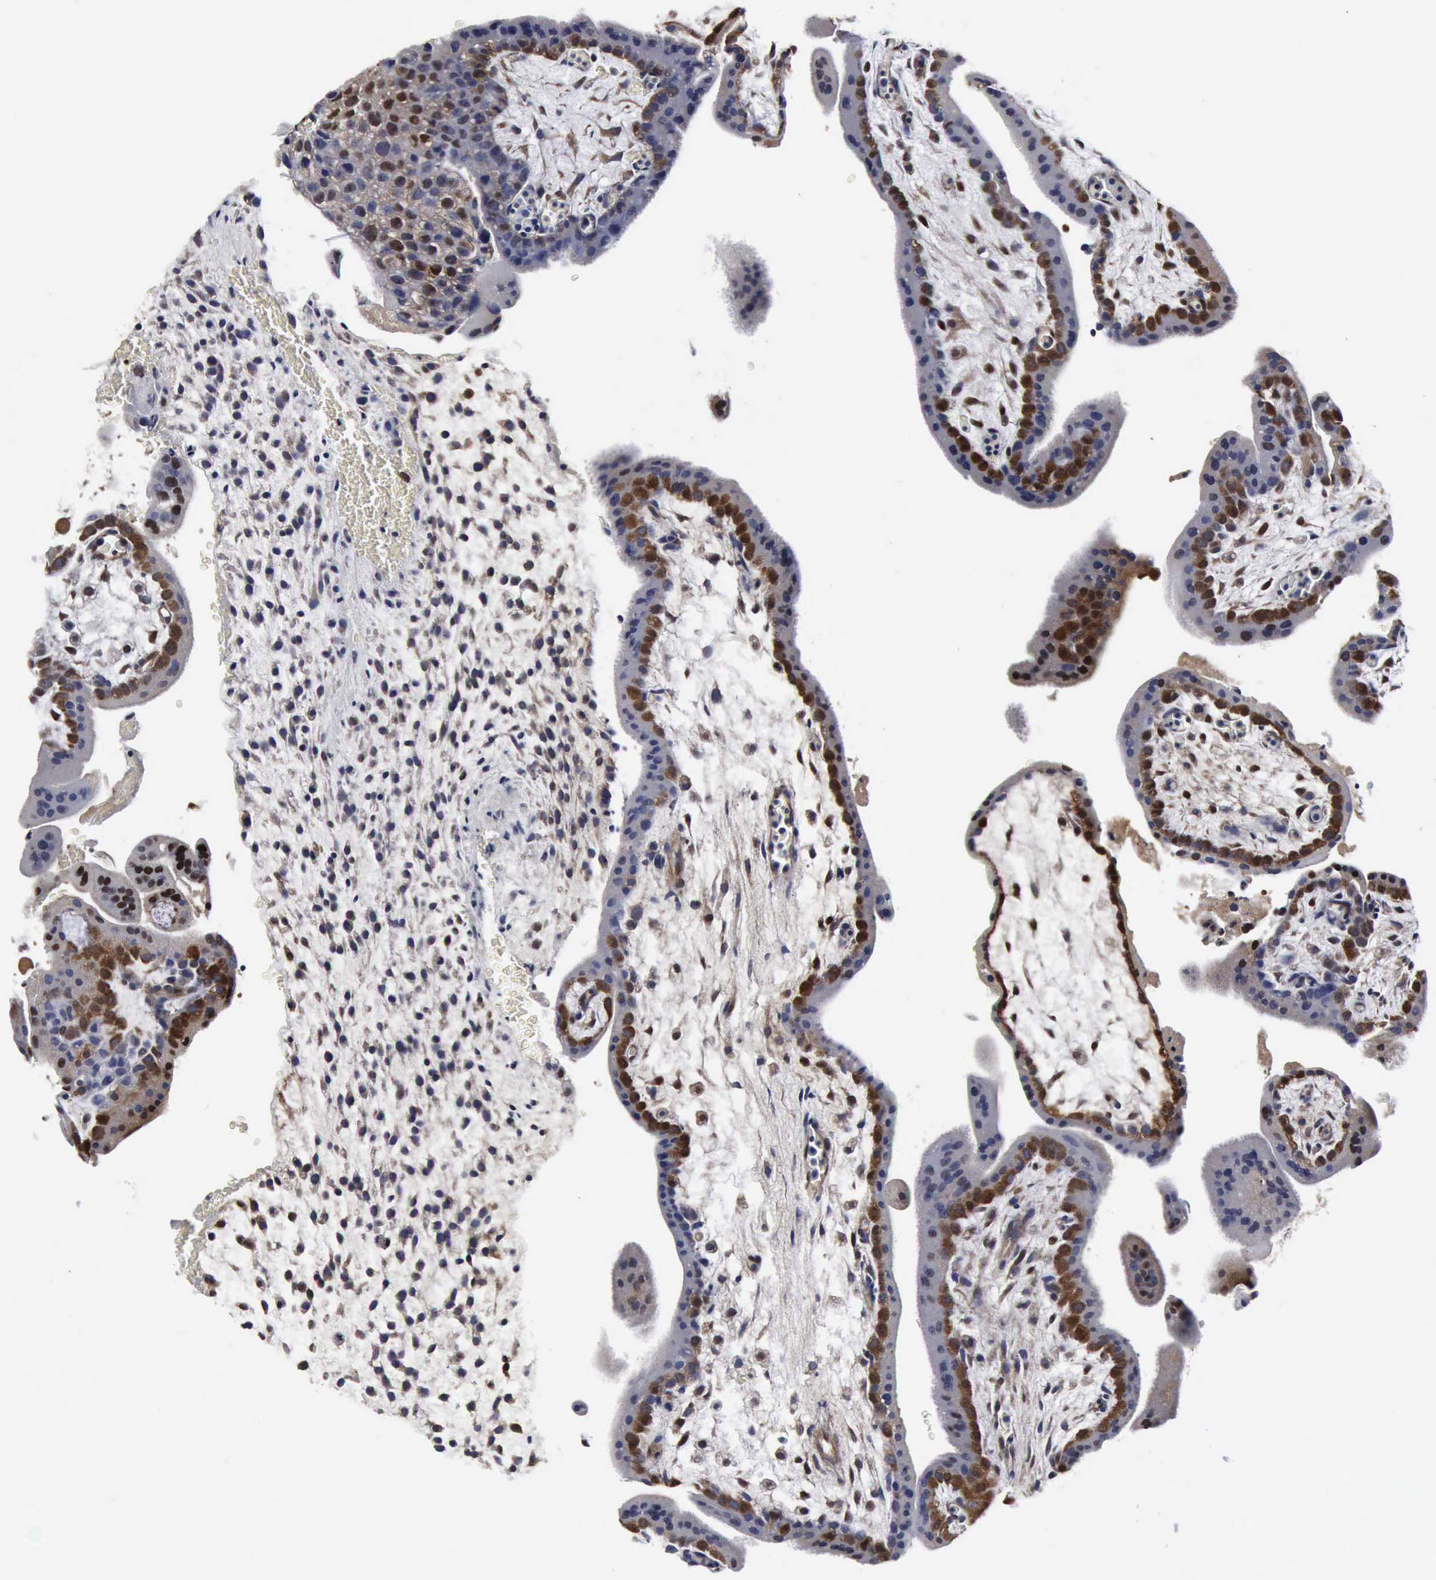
{"staining": {"intensity": "moderate", "quantity": ">75%", "location": "cytoplasmic/membranous"}, "tissue": "placenta", "cell_type": "Decidual cells", "image_type": "normal", "snomed": [{"axis": "morphology", "description": "Normal tissue, NOS"}, {"axis": "topography", "description": "Placenta"}], "caption": "Immunohistochemical staining of normal human placenta exhibits medium levels of moderate cytoplasmic/membranous positivity in approximately >75% of decidual cells. (IHC, brightfield microscopy, high magnification).", "gene": "UBC", "patient": {"sex": "female", "age": 35}}